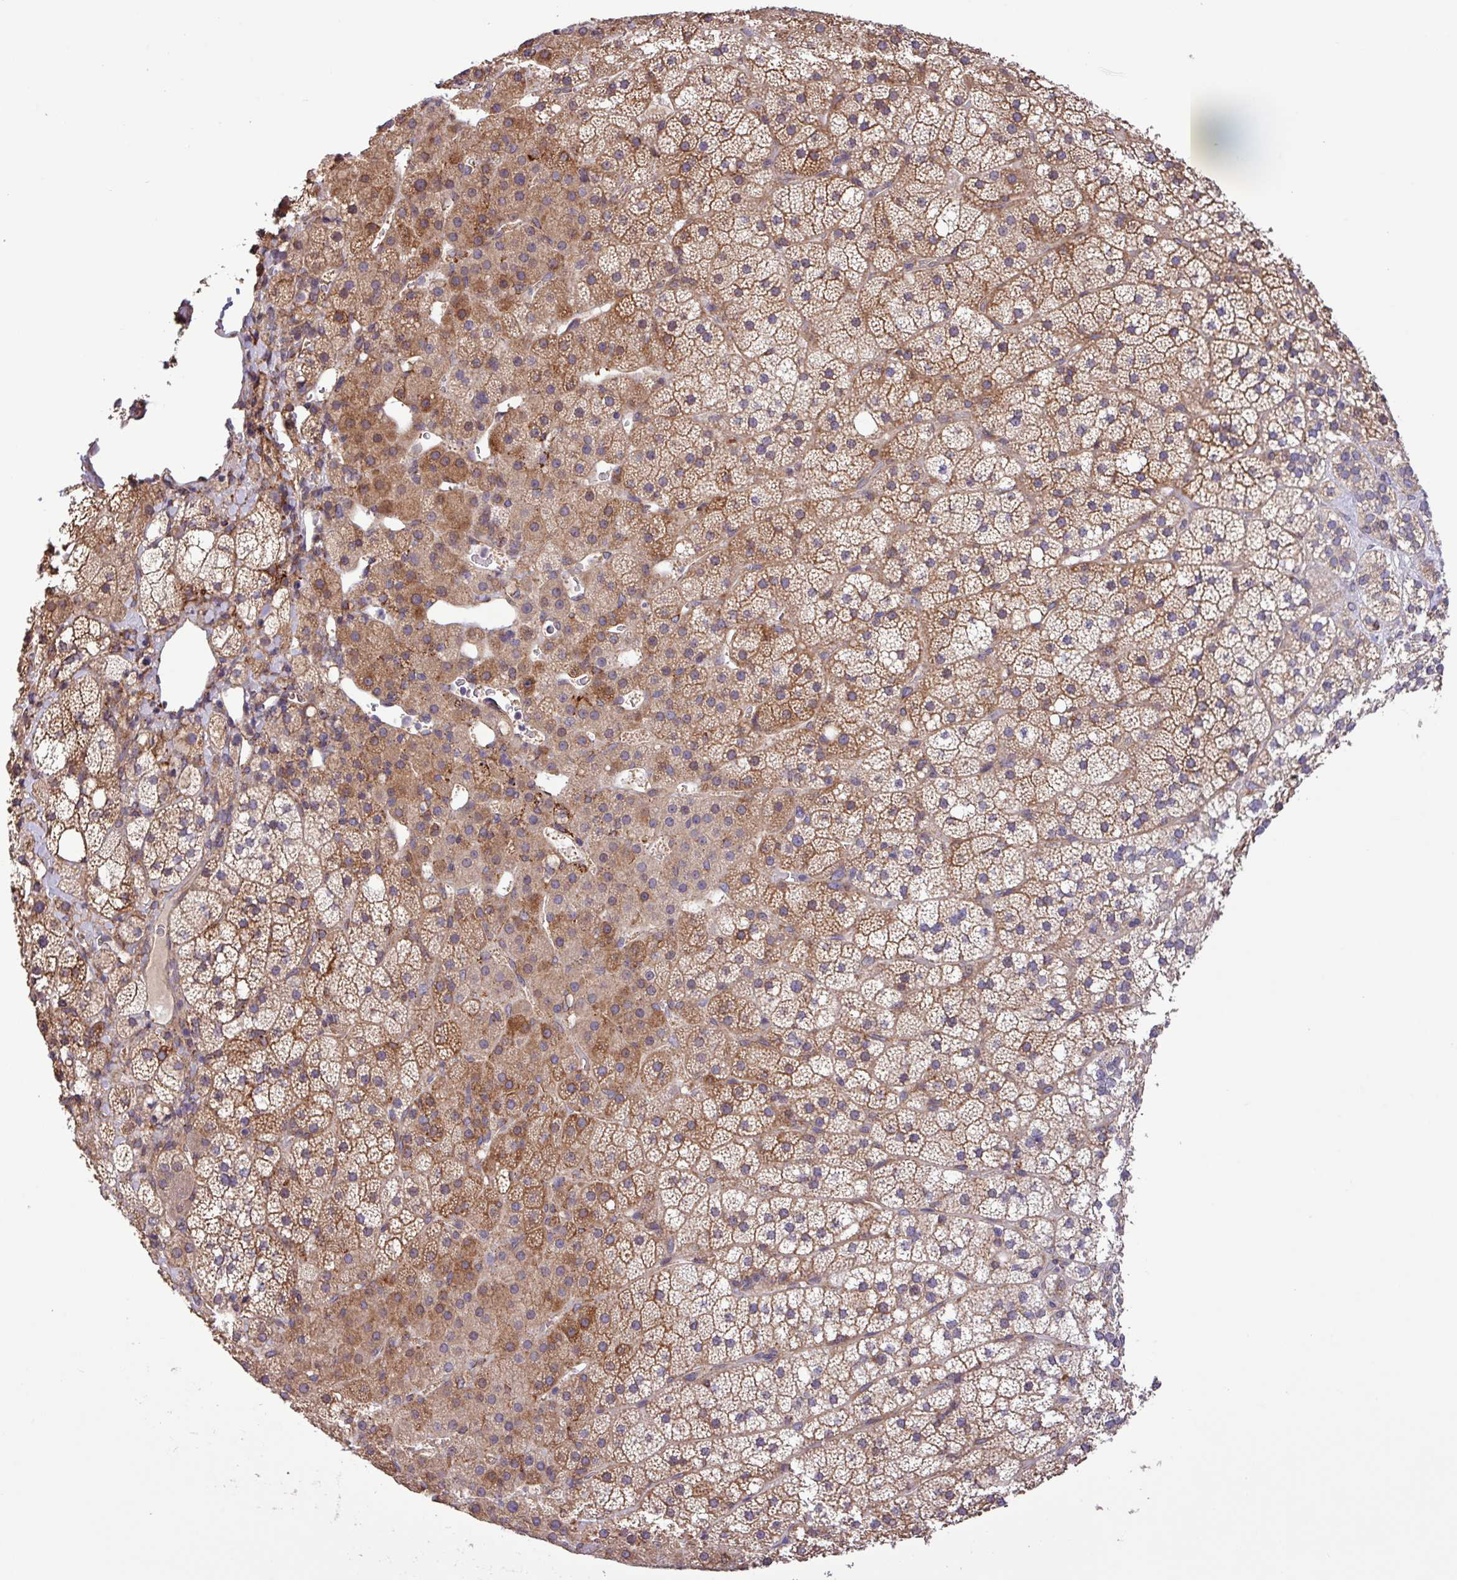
{"staining": {"intensity": "moderate", "quantity": "25%-75%", "location": "cytoplasmic/membranous"}, "tissue": "adrenal gland", "cell_type": "Glandular cells", "image_type": "normal", "snomed": [{"axis": "morphology", "description": "Normal tissue, NOS"}, {"axis": "topography", "description": "Adrenal gland"}], "caption": "Immunohistochemical staining of benign adrenal gland exhibits medium levels of moderate cytoplasmic/membranous positivity in about 25%-75% of glandular cells.", "gene": "MEGF6", "patient": {"sex": "male", "age": 53}}